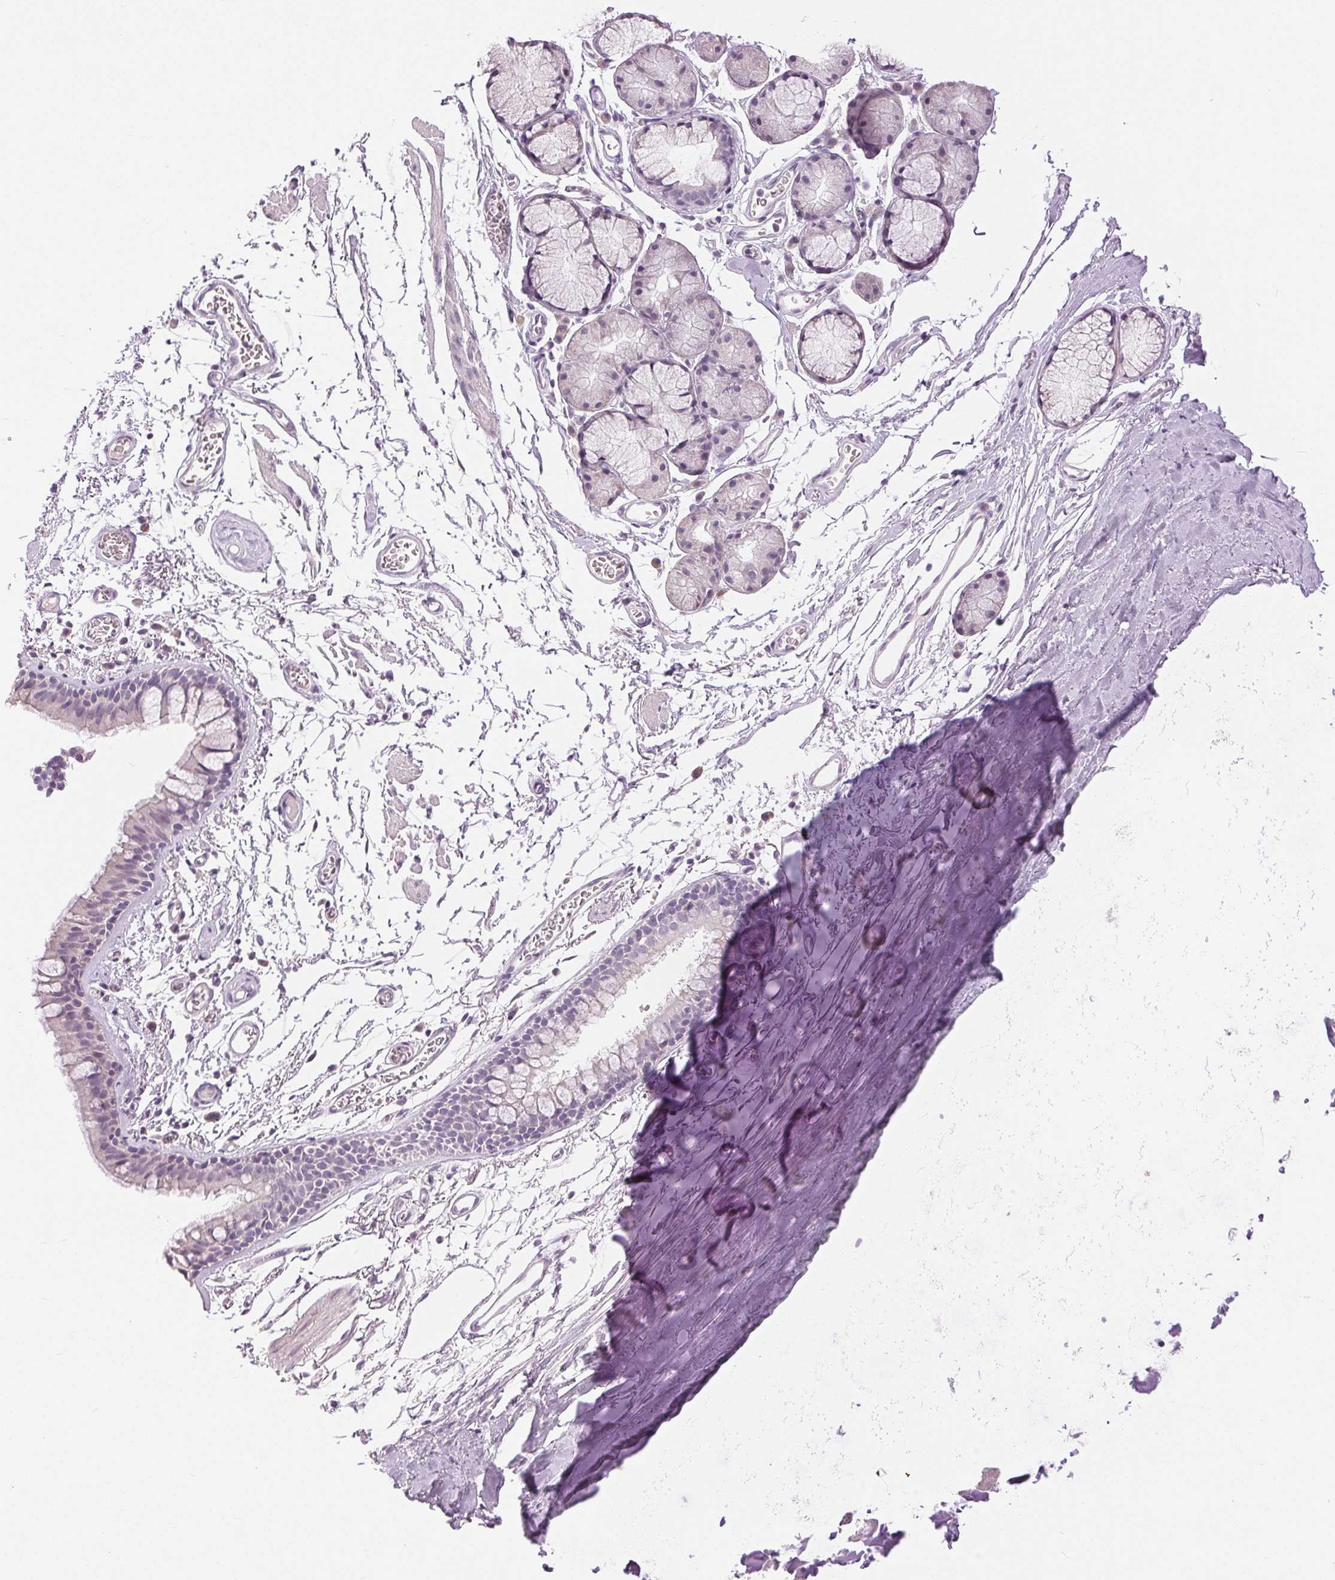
{"staining": {"intensity": "negative", "quantity": "none", "location": "none"}, "tissue": "bronchus", "cell_type": "Respiratory epithelial cells", "image_type": "normal", "snomed": [{"axis": "morphology", "description": "Normal tissue, NOS"}, {"axis": "topography", "description": "Cartilage tissue"}, {"axis": "topography", "description": "Bronchus"}], "caption": "Immunohistochemistry (IHC) image of normal human bronchus stained for a protein (brown), which displays no expression in respiratory epithelial cells.", "gene": "DSG3", "patient": {"sex": "female", "age": 79}}